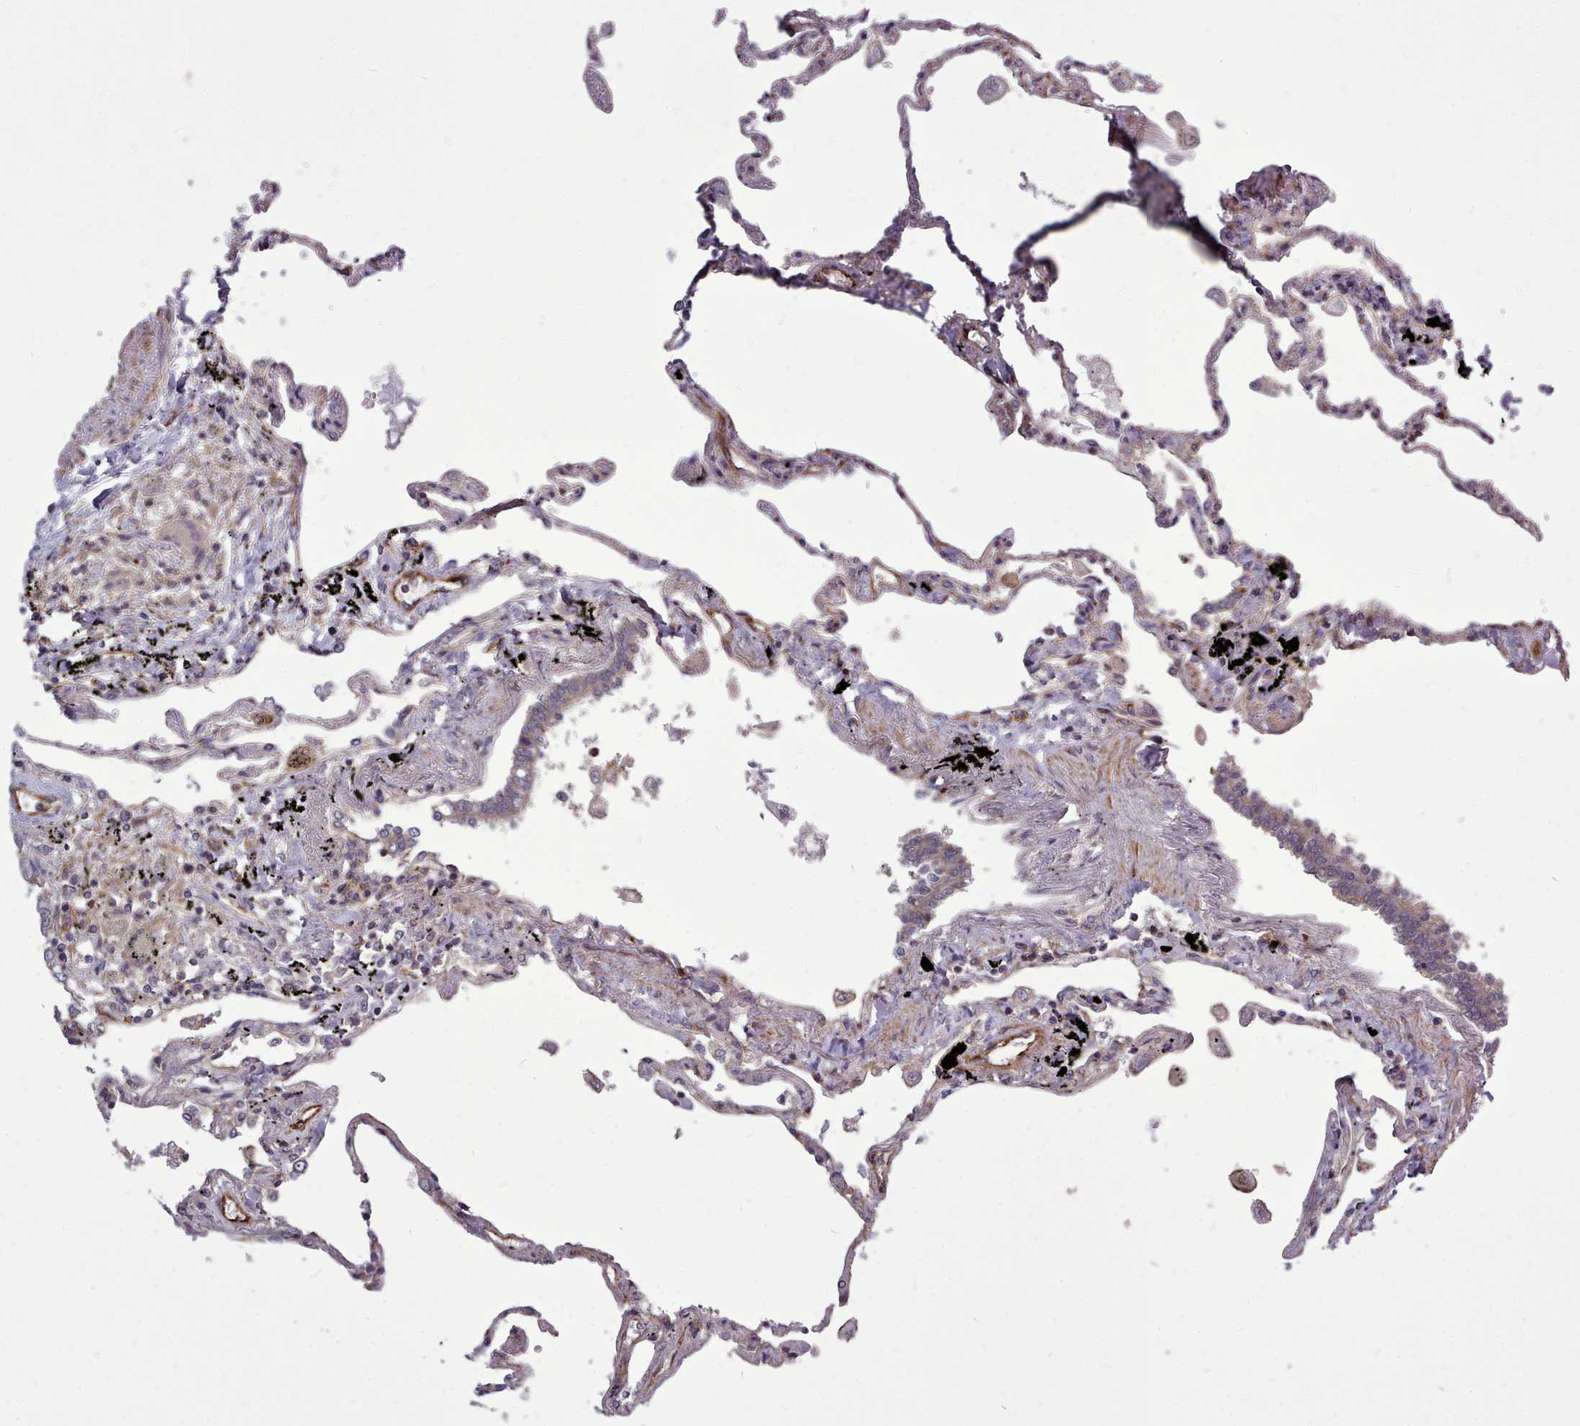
{"staining": {"intensity": "negative", "quantity": "none", "location": "none"}, "tissue": "lung", "cell_type": "Alveolar cells", "image_type": "normal", "snomed": [{"axis": "morphology", "description": "Normal tissue, NOS"}, {"axis": "topography", "description": "Lung"}], "caption": "Alveolar cells show no significant protein staining in unremarkable lung. (DAB (3,3'-diaminobenzidine) immunohistochemistry, high magnification).", "gene": "STUB1", "patient": {"sex": "female", "age": 67}}